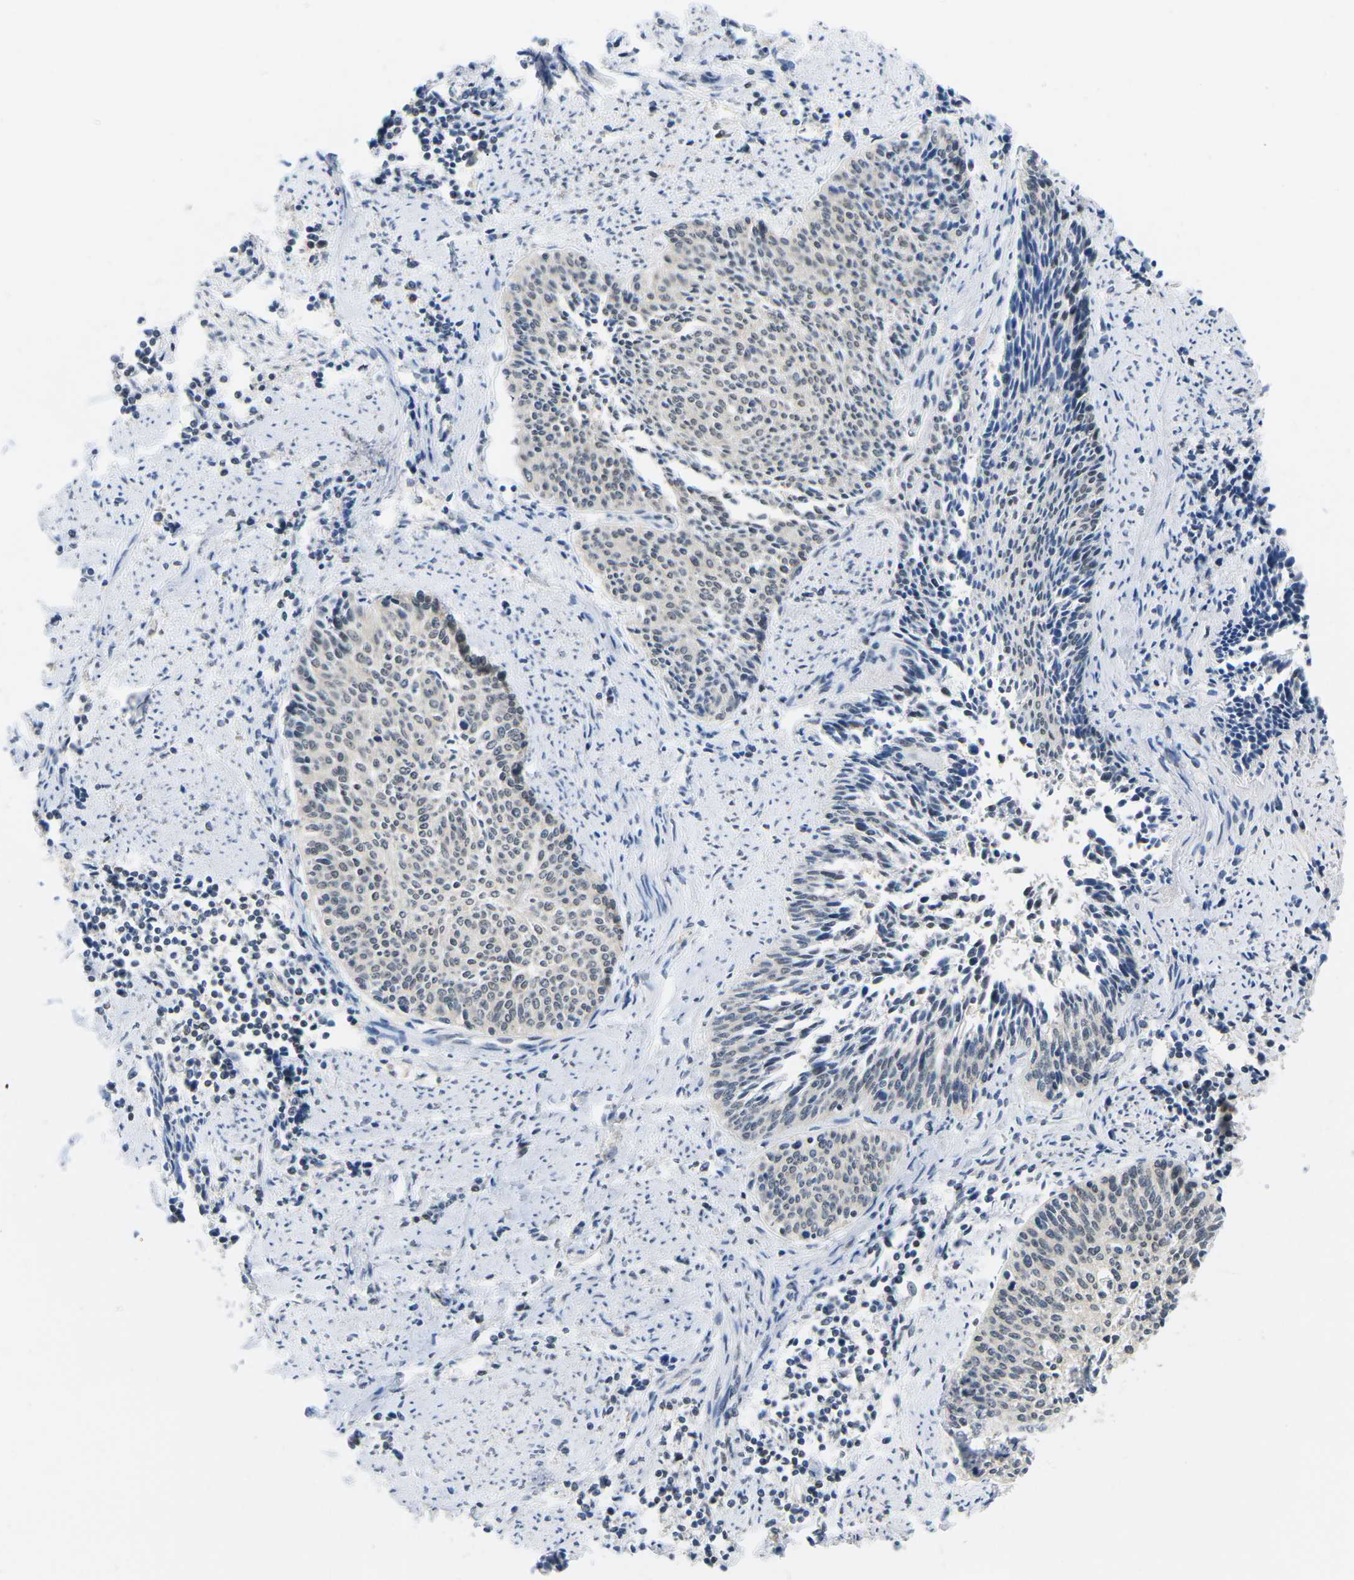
{"staining": {"intensity": "weak", "quantity": "<25%", "location": "nuclear"}, "tissue": "cervical cancer", "cell_type": "Tumor cells", "image_type": "cancer", "snomed": [{"axis": "morphology", "description": "Squamous cell carcinoma, NOS"}, {"axis": "topography", "description": "Cervix"}], "caption": "IHC micrograph of neoplastic tissue: squamous cell carcinoma (cervical) stained with DAB (3,3'-diaminobenzidine) exhibits no significant protein expression in tumor cells.", "gene": "UBA7", "patient": {"sex": "female", "age": 55}}